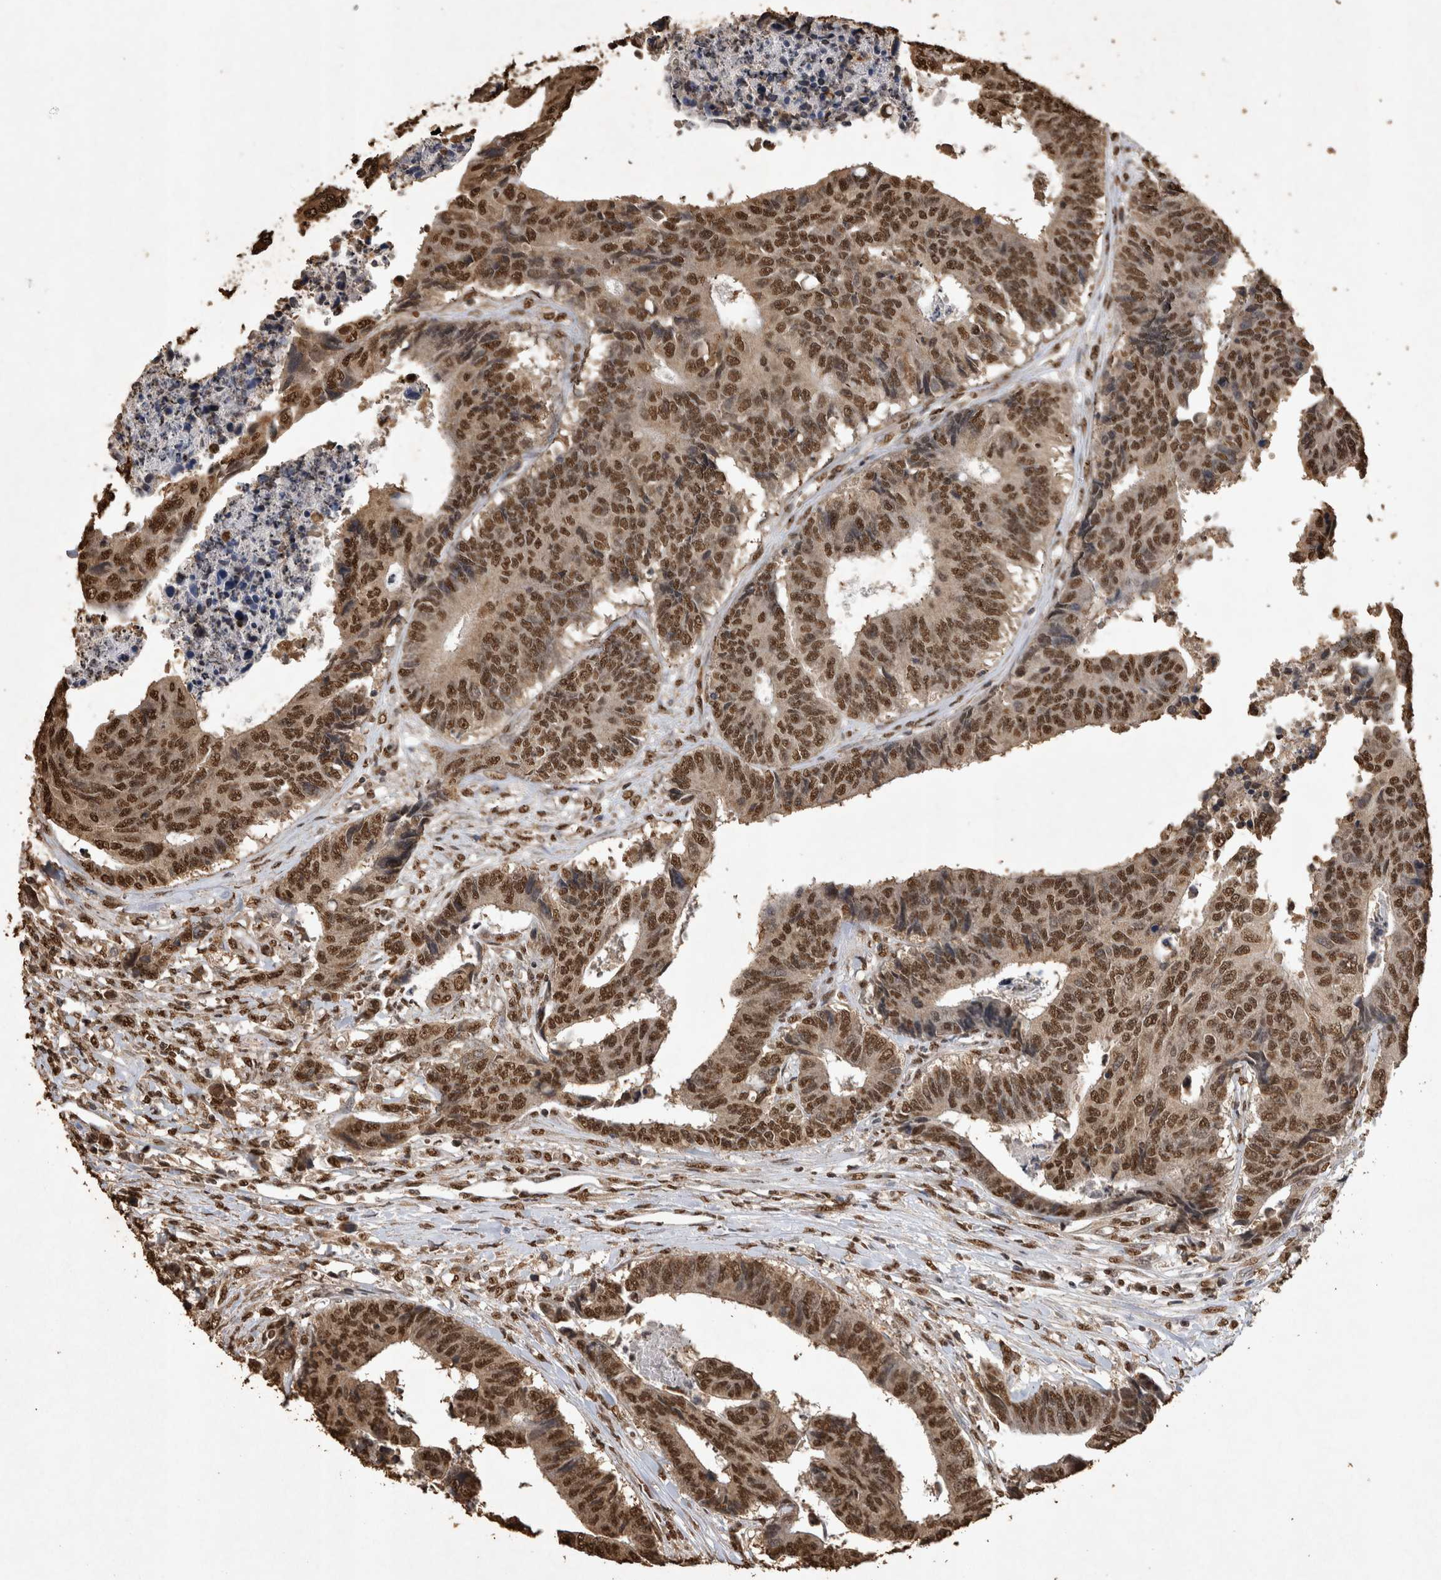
{"staining": {"intensity": "strong", "quantity": ">75%", "location": "nuclear"}, "tissue": "colorectal cancer", "cell_type": "Tumor cells", "image_type": "cancer", "snomed": [{"axis": "morphology", "description": "Adenocarcinoma, NOS"}, {"axis": "topography", "description": "Rectum"}], "caption": "This histopathology image shows IHC staining of colorectal adenocarcinoma, with high strong nuclear positivity in about >75% of tumor cells.", "gene": "OAS2", "patient": {"sex": "male", "age": 84}}